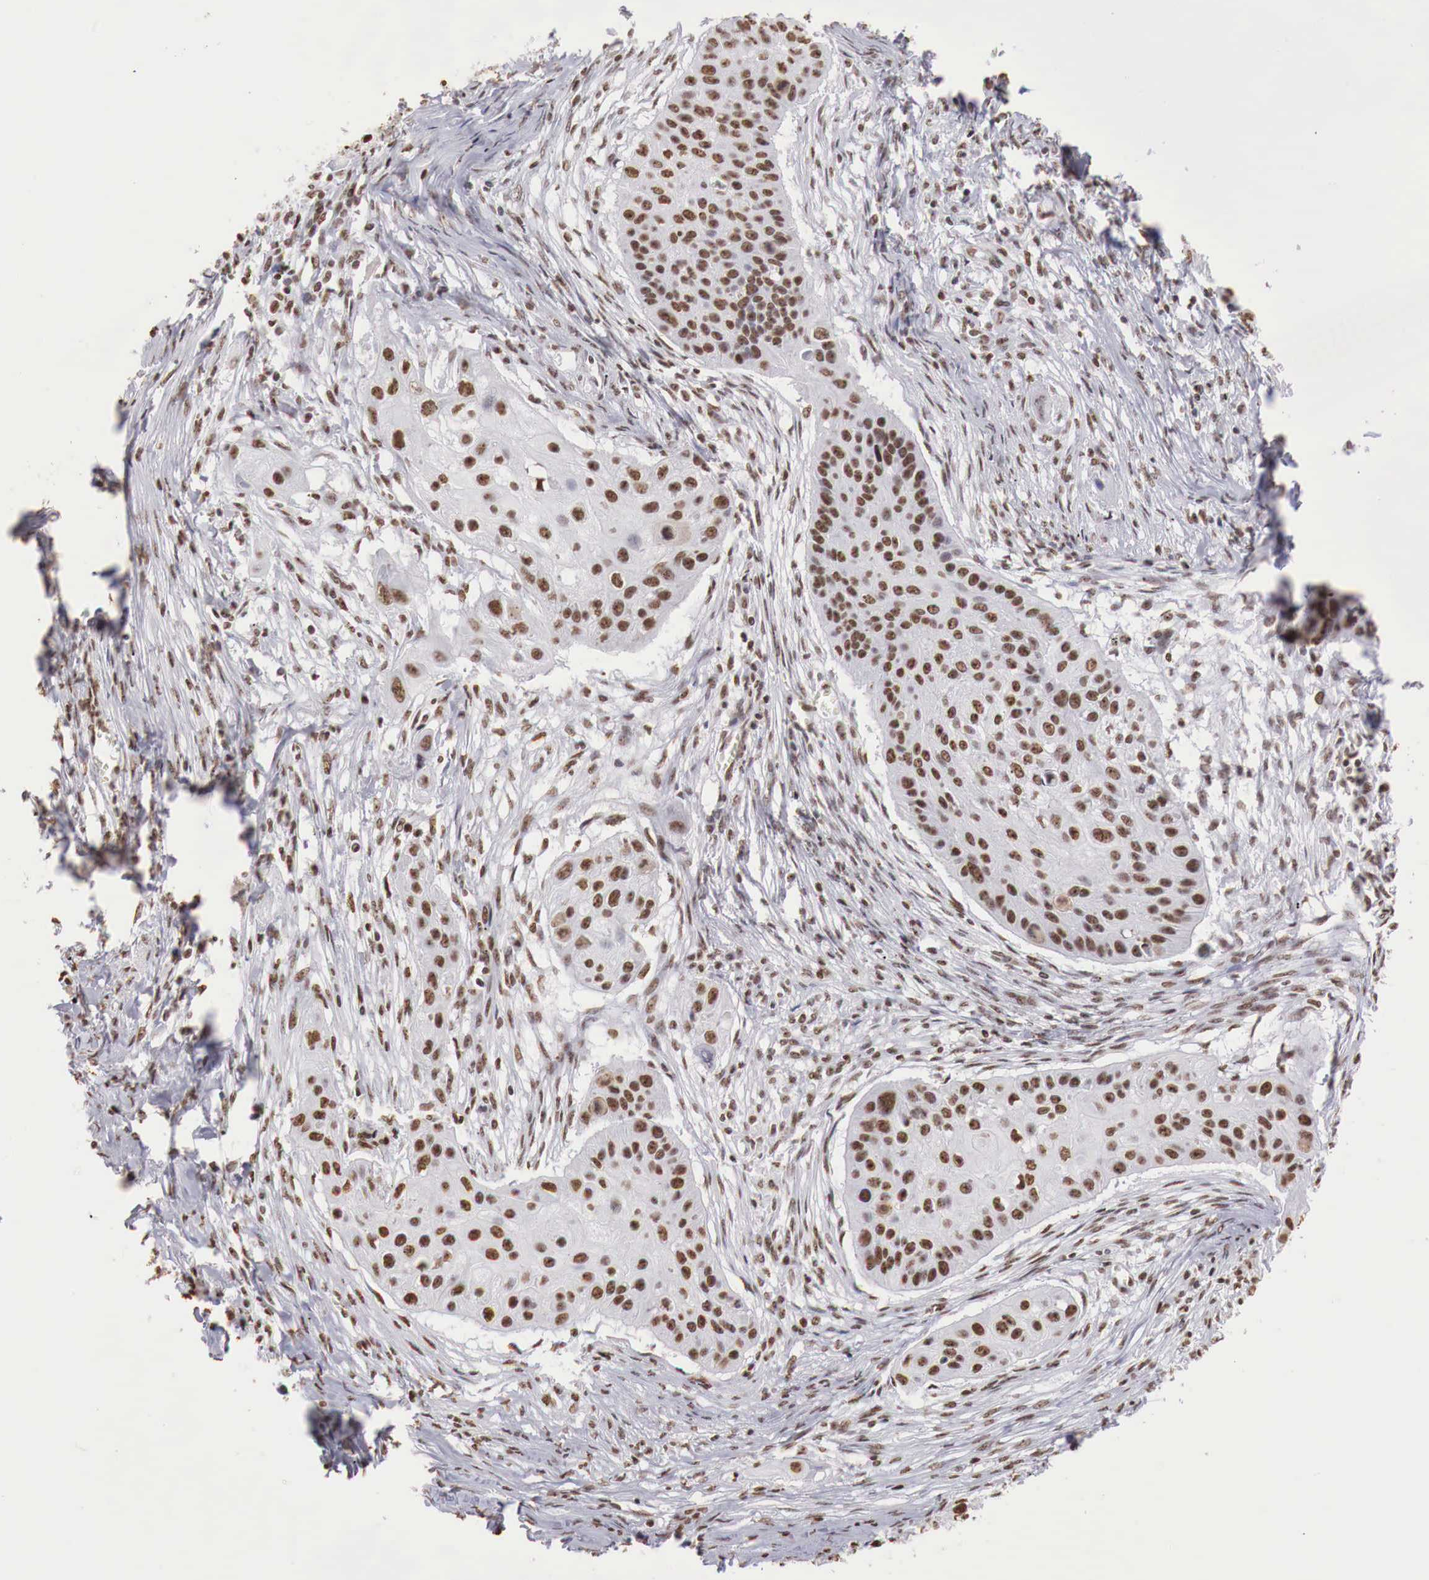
{"staining": {"intensity": "strong", "quantity": ">75%", "location": "nuclear"}, "tissue": "lung cancer", "cell_type": "Tumor cells", "image_type": "cancer", "snomed": [{"axis": "morphology", "description": "Squamous cell carcinoma, NOS"}, {"axis": "topography", "description": "Lung"}], "caption": "Lung cancer was stained to show a protein in brown. There is high levels of strong nuclear staining in approximately >75% of tumor cells. (Stains: DAB in brown, nuclei in blue, Microscopy: brightfield microscopy at high magnification).", "gene": "DKC1", "patient": {"sex": "male", "age": 71}}